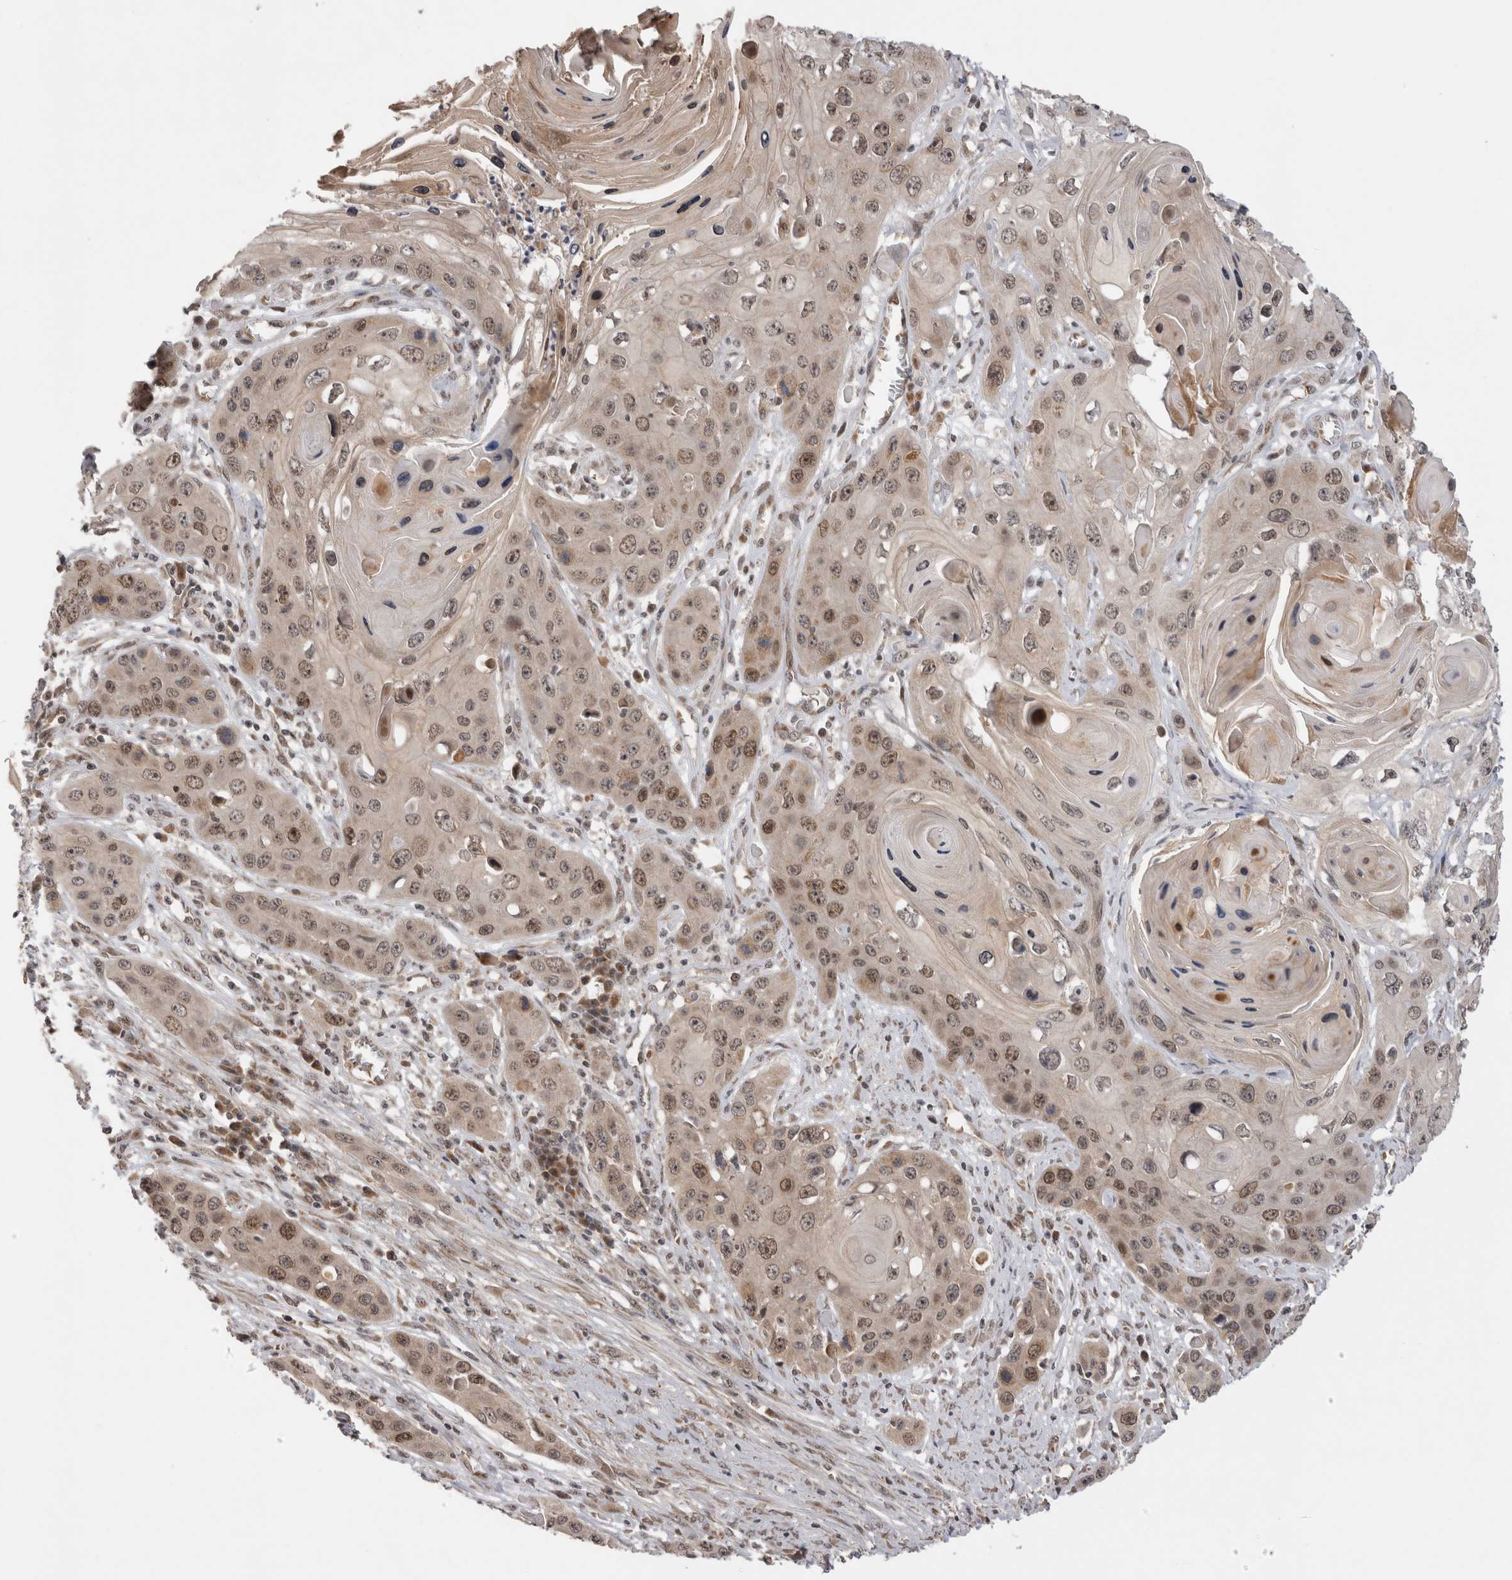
{"staining": {"intensity": "moderate", "quantity": "25%-75%", "location": "cytoplasmic/membranous,nuclear"}, "tissue": "skin cancer", "cell_type": "Tumor cells", "image_type": "cancer", "snomed": [{"axis": "morphology", "description": "Squamous cell carcinoma, NOS"}, {"axis": "topography", "description": "Skin"}], "caption": "Moderate cytoplasmic/membranous and nuclear positivity for a protein is appreciated in about 25%-75% of tumor cells of skin squamous cell carcinoma using immunohistochemistry (IHC).", "gene": "TMEM65", "patient": {"sex": "male", "age": 55}}